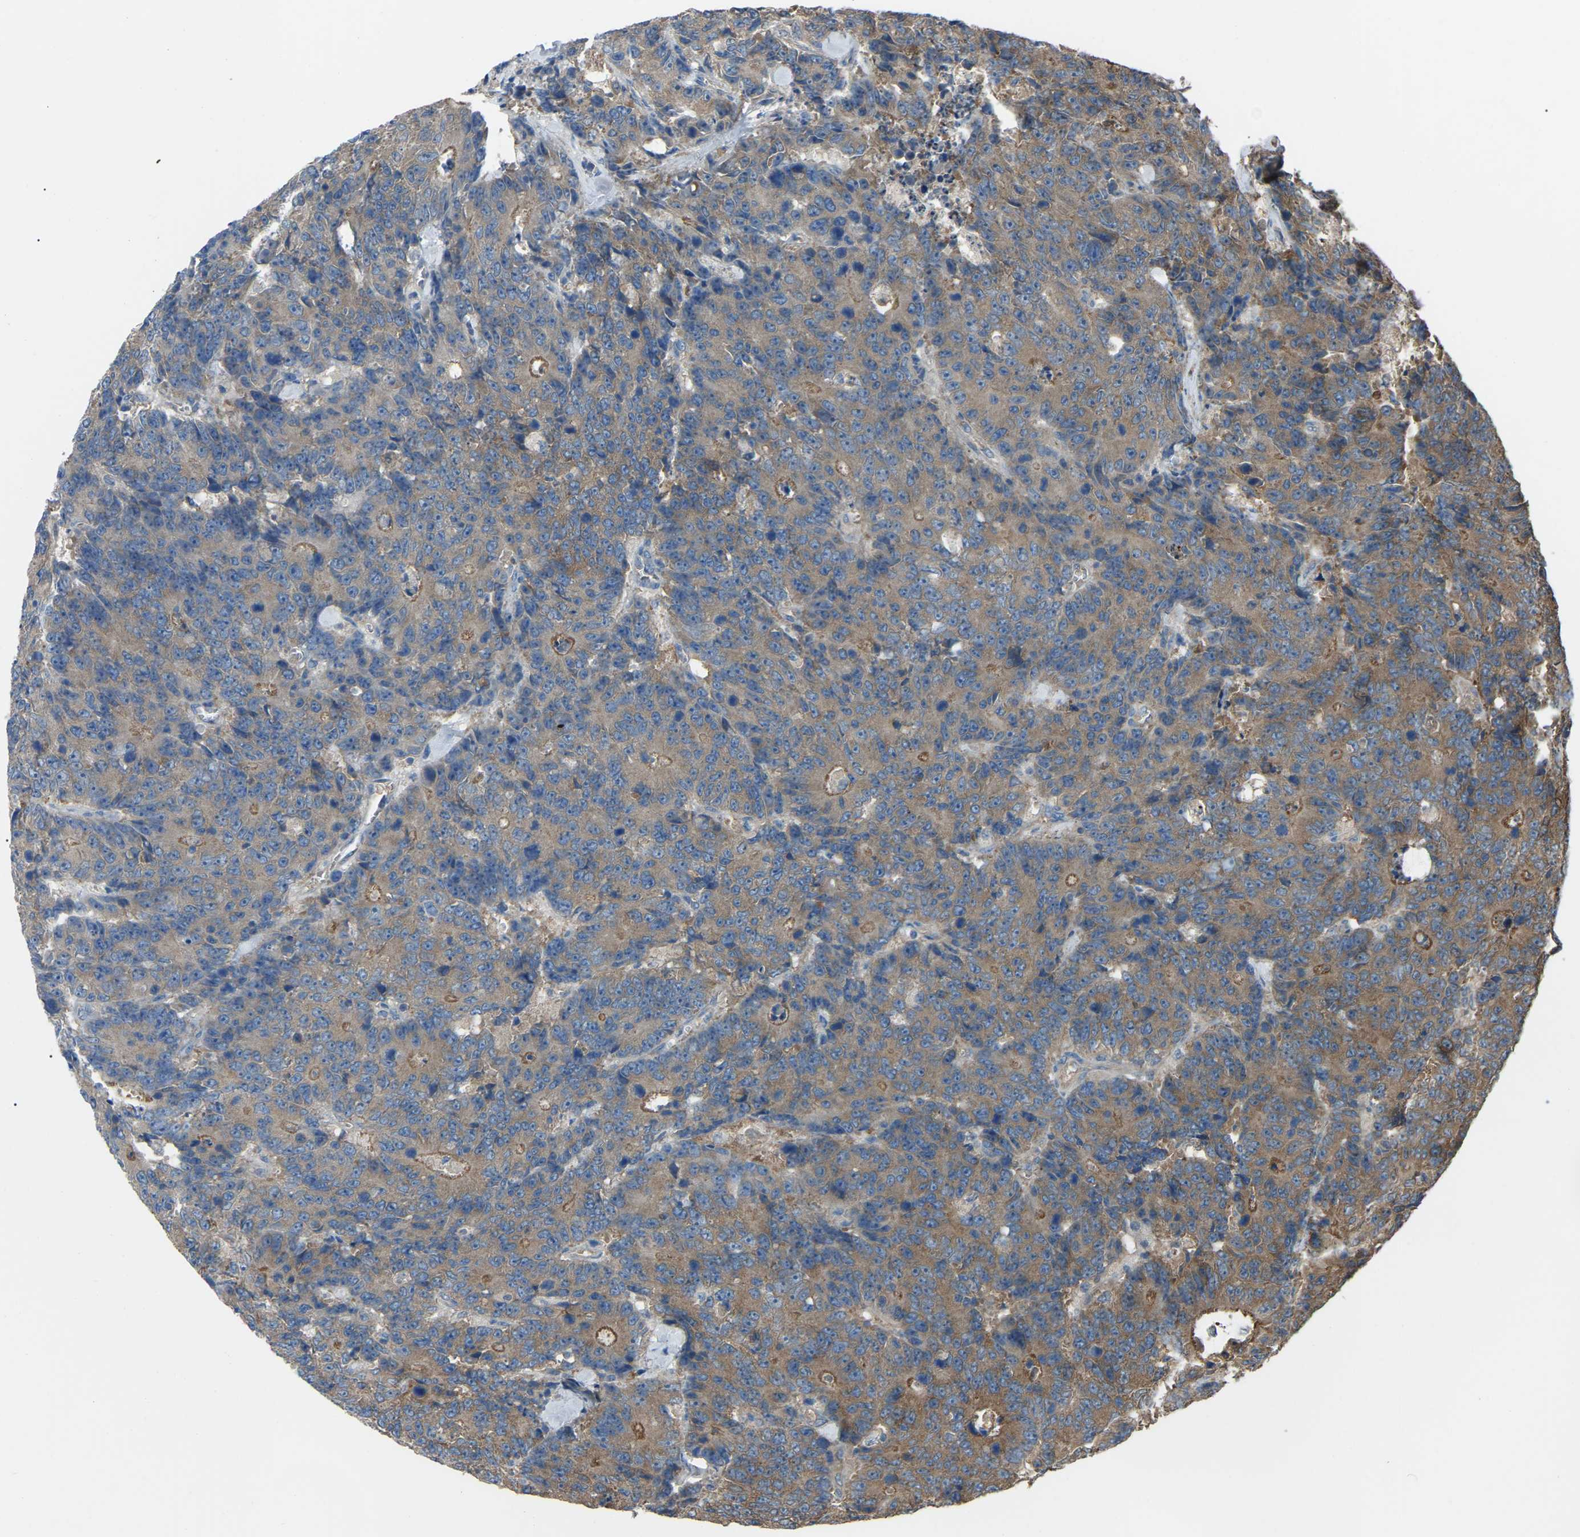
{"staining": {"intensity": "moderate", "quantity": ">75%", "location": "cytoplasmic/membranous"}, "tissue": "colorectal cancer", "cell_type": "Tumor cells", "image_type": "cancer", "snomed": [{"axis": "morphology", "description": "Adenocarcinoma, NOS"}, {"axis": "topography", "description": "Colon"}], "caption": "Immunohistochemical staining of adenocarcinoma (colorectal) shows medium levels of moderate cytoplasmic/membranous expression in about >75% of tumor cells.", "gene": "AIMP1", "patient": {"sex": "female", "age": 86}}